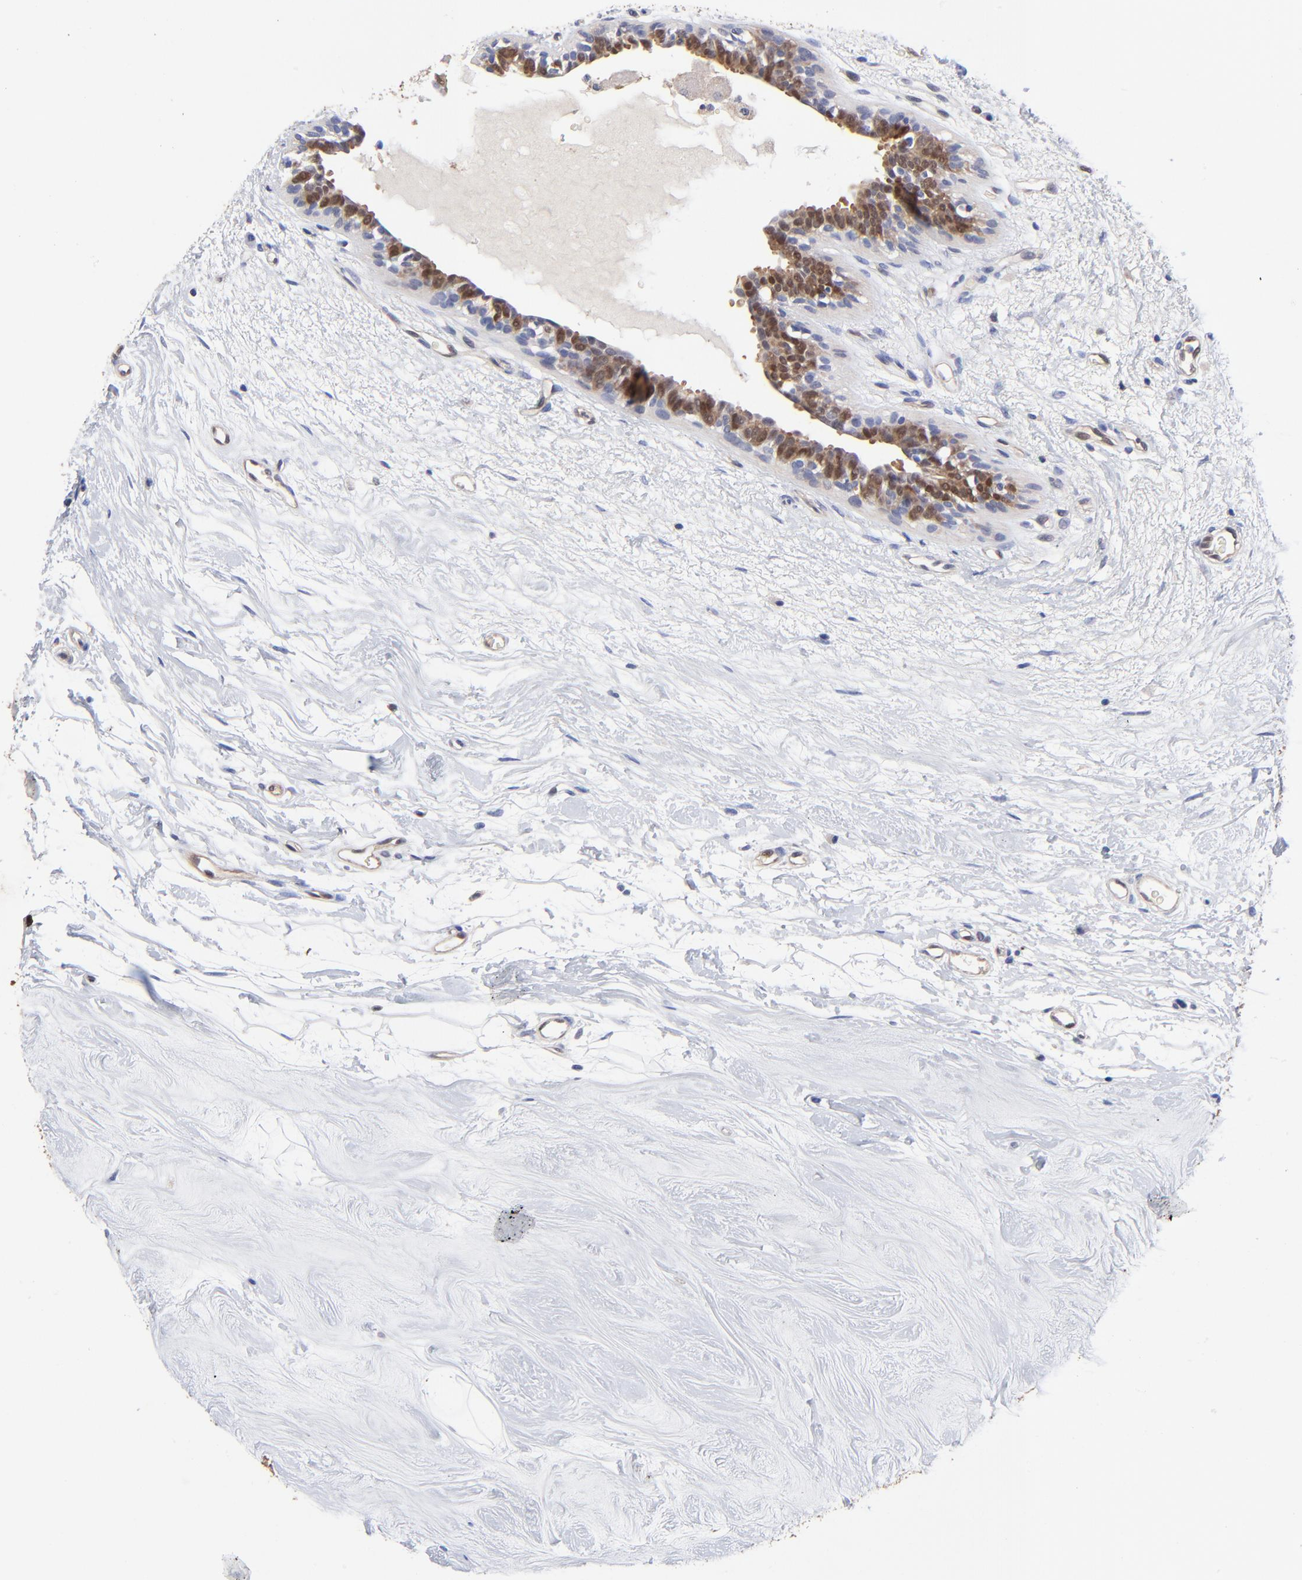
{"staining": {"intensity": "moderate", "quantity": ">75%", "location": "cytoplasmic/membranous,nuclear"}, "tissue": "breast cancer", "cell_type": "Tumor cells", "image_type": "cancer", "snomed": [{"axis": "morphology", "description": "Duct carcinoma"}, {"axis": "topography", "description": "Breast"}], "caption": "Infiltrating ductal carcinoma (breast) stained with a protein marker exhibits moderate staining in tumor cells.", "gene": "DCTPP1", "patient": {"sex": "female", "age": 40}}